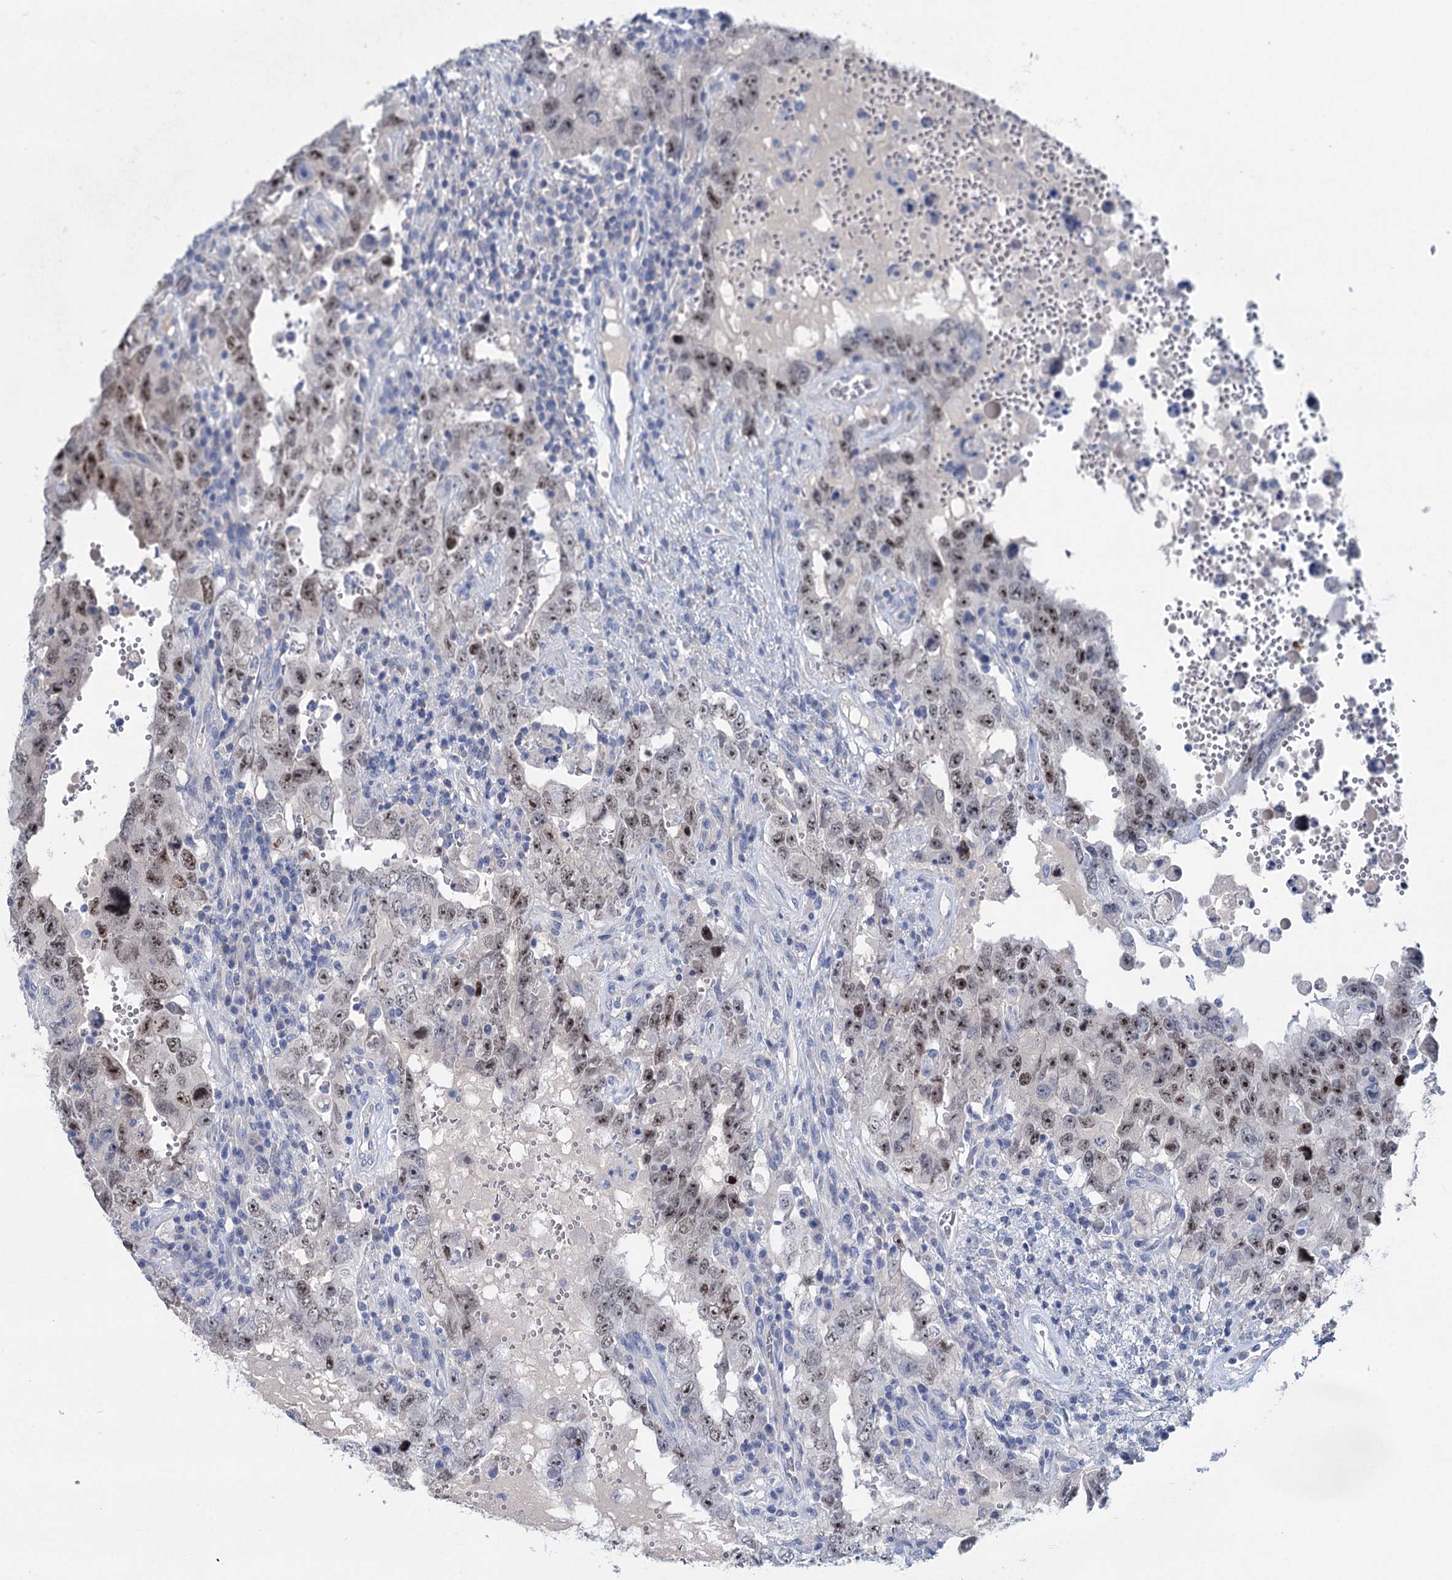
{"staining": {"intensity": "moderate", "quantity": ">75%", "location": "nuclear"}, "tissue": "testis cancer", "cell_type": "Tumor cells", "image_type": "cancer", "snomed": [{"axis": "morphology", "description": "Carcinoma, Embryonal, NOS"}, {"axis": "topography", "description": "Testis"}], "caption": "Human testis cancer (embryonal carcinoma) stained with a protein marker shows moderate staining in tumor cells.", "gene": "CHDH", "patient": {"sex": "male", "age": 26}}